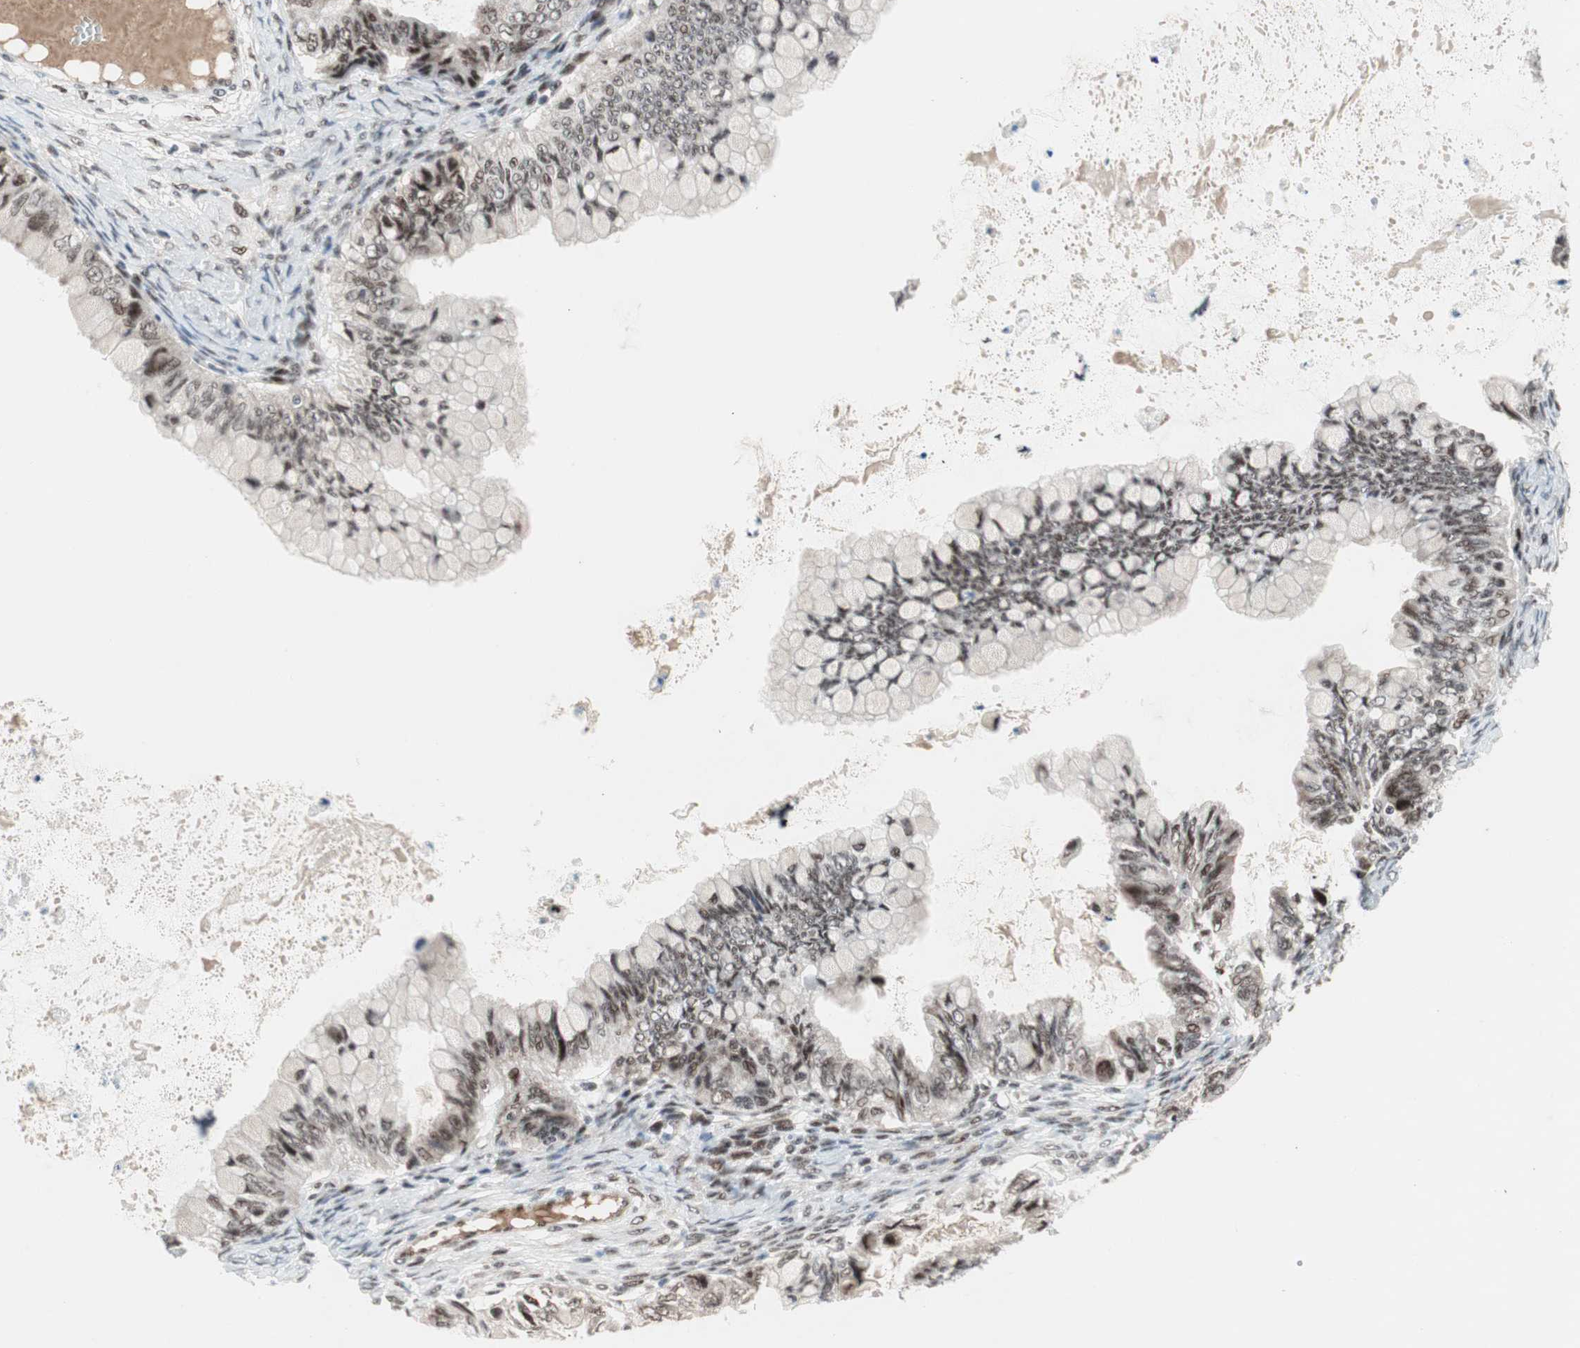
{"staining": {"intensity": "moderate", "quantity": "25%-75%", "location": "nuclear"}, "tissue": "ovarian cancer", "cell_type": "Tumor cells", "image_type": "cancer", "snomed": [{"axis": "morphology", "description": "Cystadenocarcinoma, mucinous, NOS"}, {"axis": "topography", "description": "Ovary"}], "caption": "Approximately 25%-75% of tumor cells in human ovarian cancer reveal moderate nuclear protein expression as visualized by brown immunohistochemical staining.", "gene": "TCF12", "patient": {"sex": "female", "age": 80}}